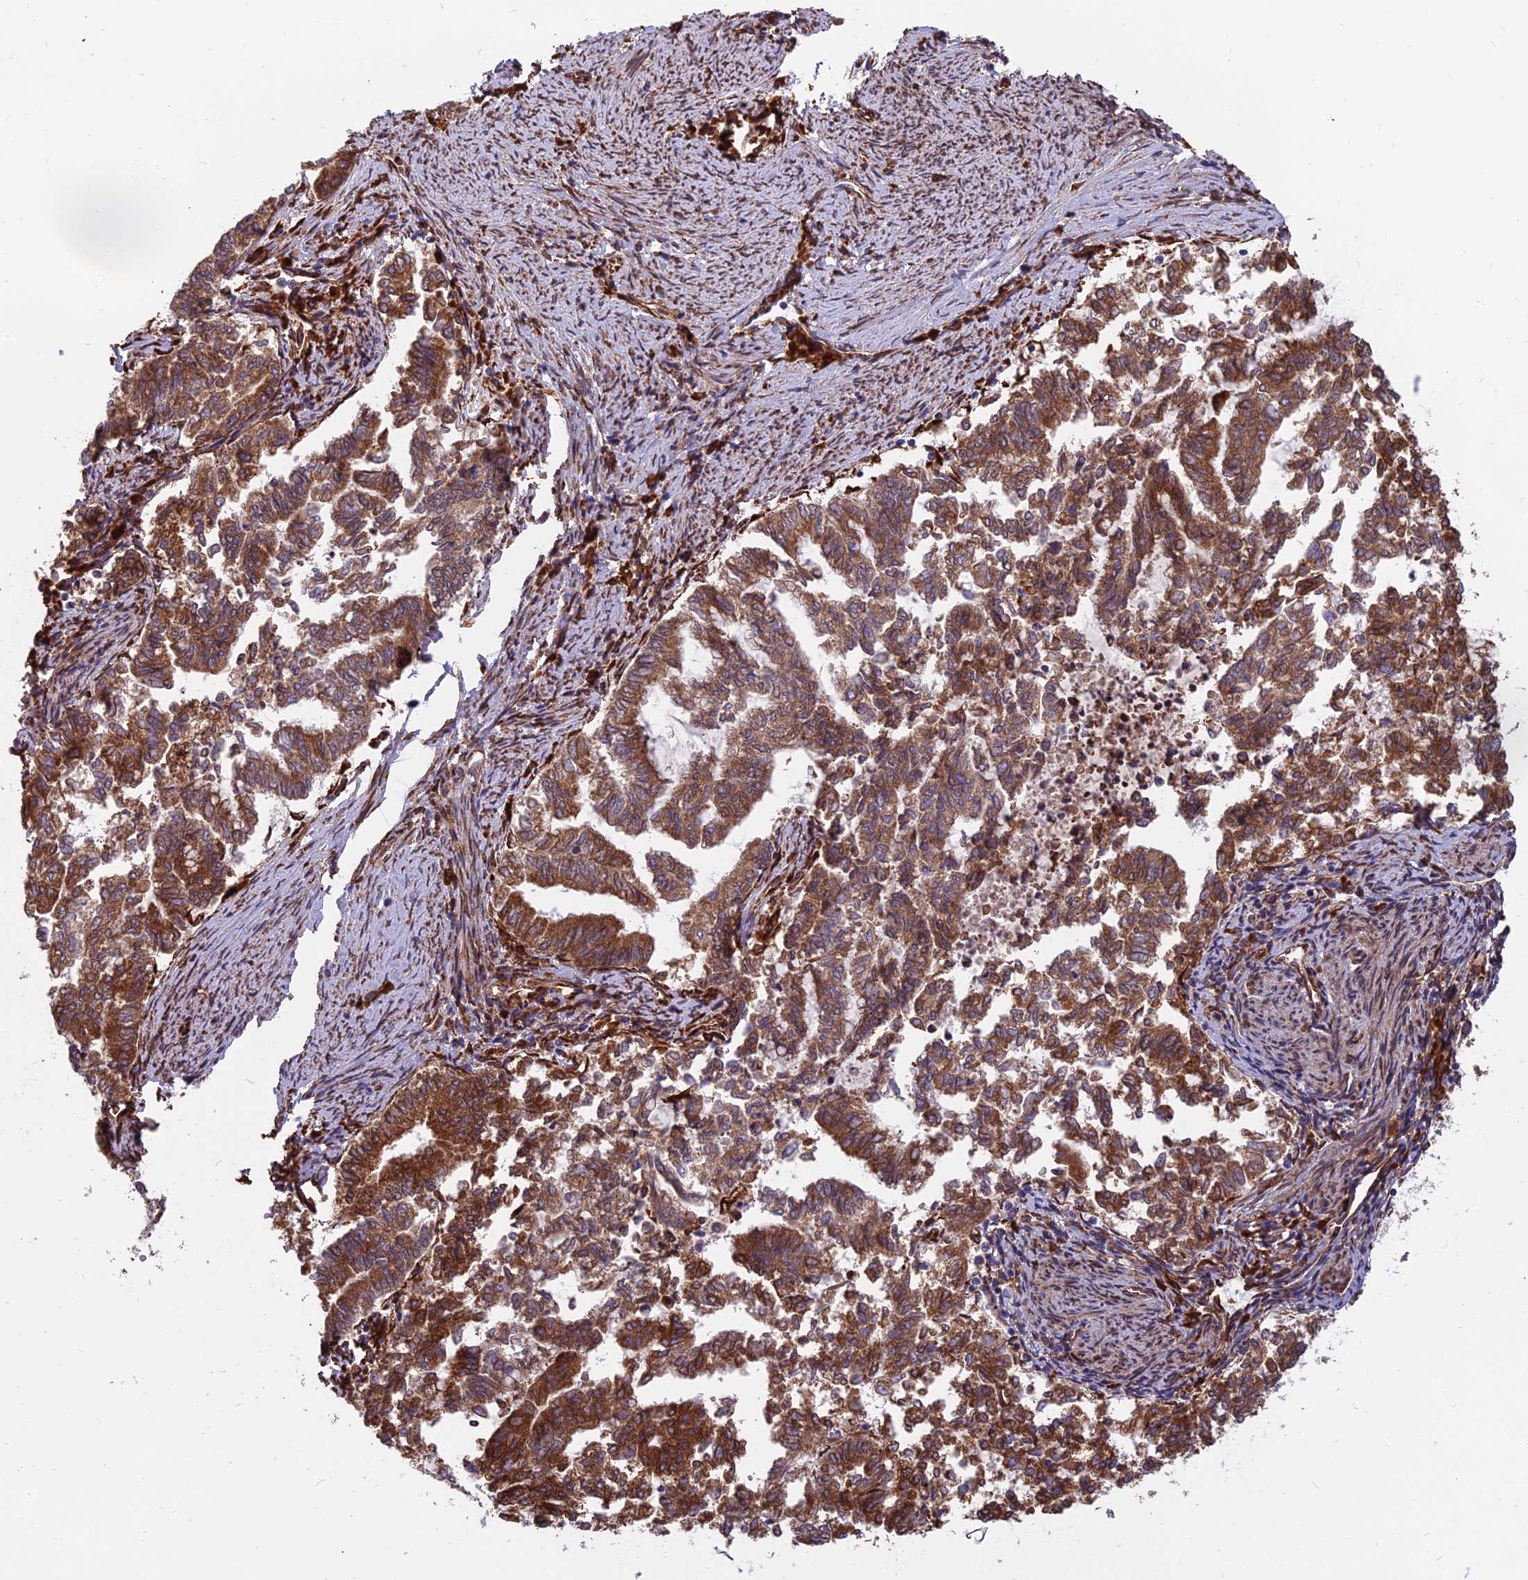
{"staining": {"intensity": "strong", "quantity": ">75%", "location": "cytoplasmic/membranous"}, "tissue": "endometrial cancer", "cell_type": "Tumor cells", "image_type": "cancer", "snomed": [{"axis": "morphology", "description": "Adenocarcinoma, NOS"}, {"axis": "topography", "description": "Endometrium"}], "caption": "Strong cytoplasmic/membranous expression is identified in approximately >75% of tumor cells in endometrial cancer. (Stains: DAB (3,3'-diaminobenzidine) in brown, nuclei in blue, Microscopy: brightfield microscopy at high magnification).", "gene": "NDUFAF7", "patient": {"sex": "female", "age": 79}}